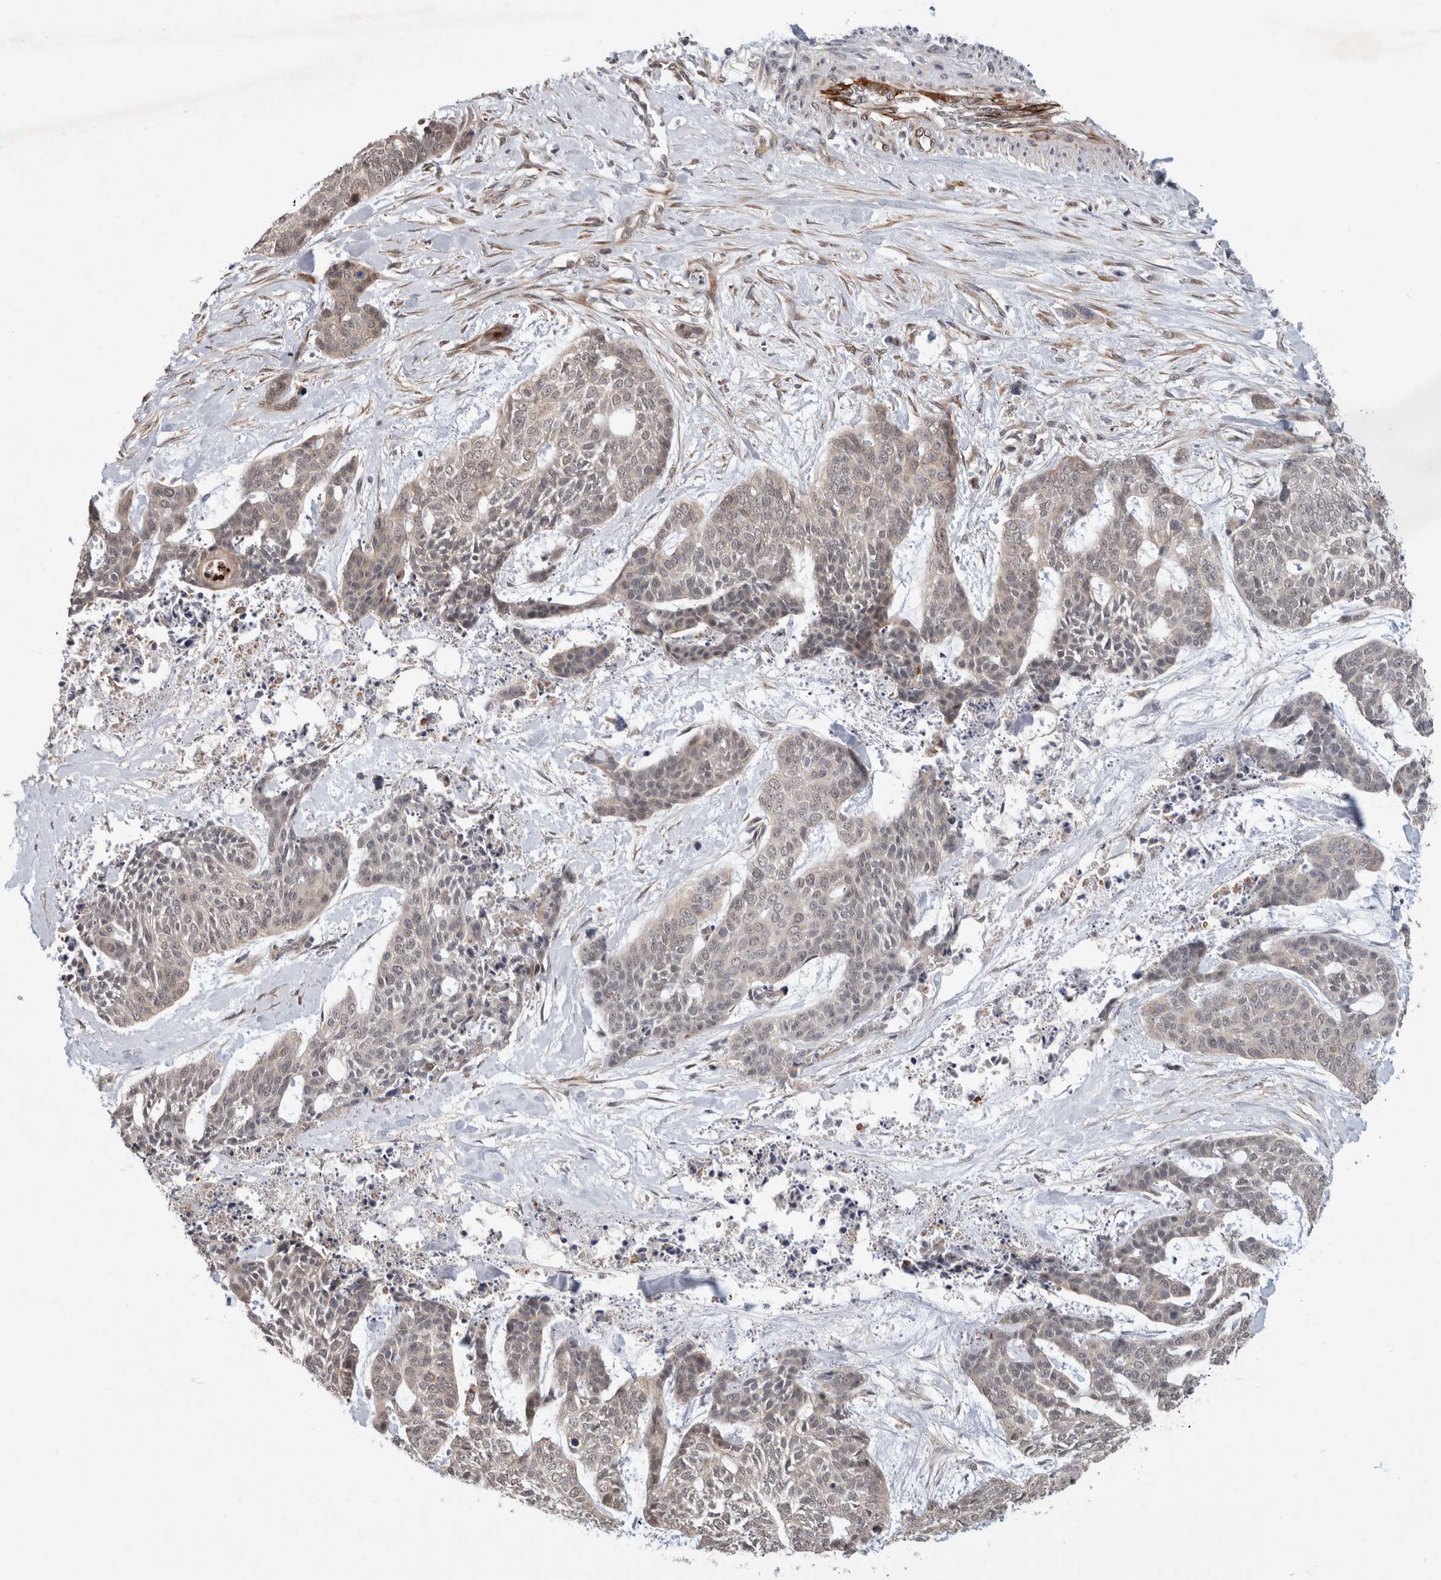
{"staining": {"intensity": "negative", "quantity": "none", "location": "none"}, "tissue": "skin cancer", "cell_type": "Tumor cells", "image_type": "cancer", "snomed": [{"axis": "morphology", "description": "Basal cell carcinoma"}, {"axis": "topography", "description": "Skin"}], "caption": "Image shows no protein positivity in tumor cells of skin basal cell carcinoma tissue.", "gene": "CRISPLD1", "patient": {"sex": "female", "age": 64}}